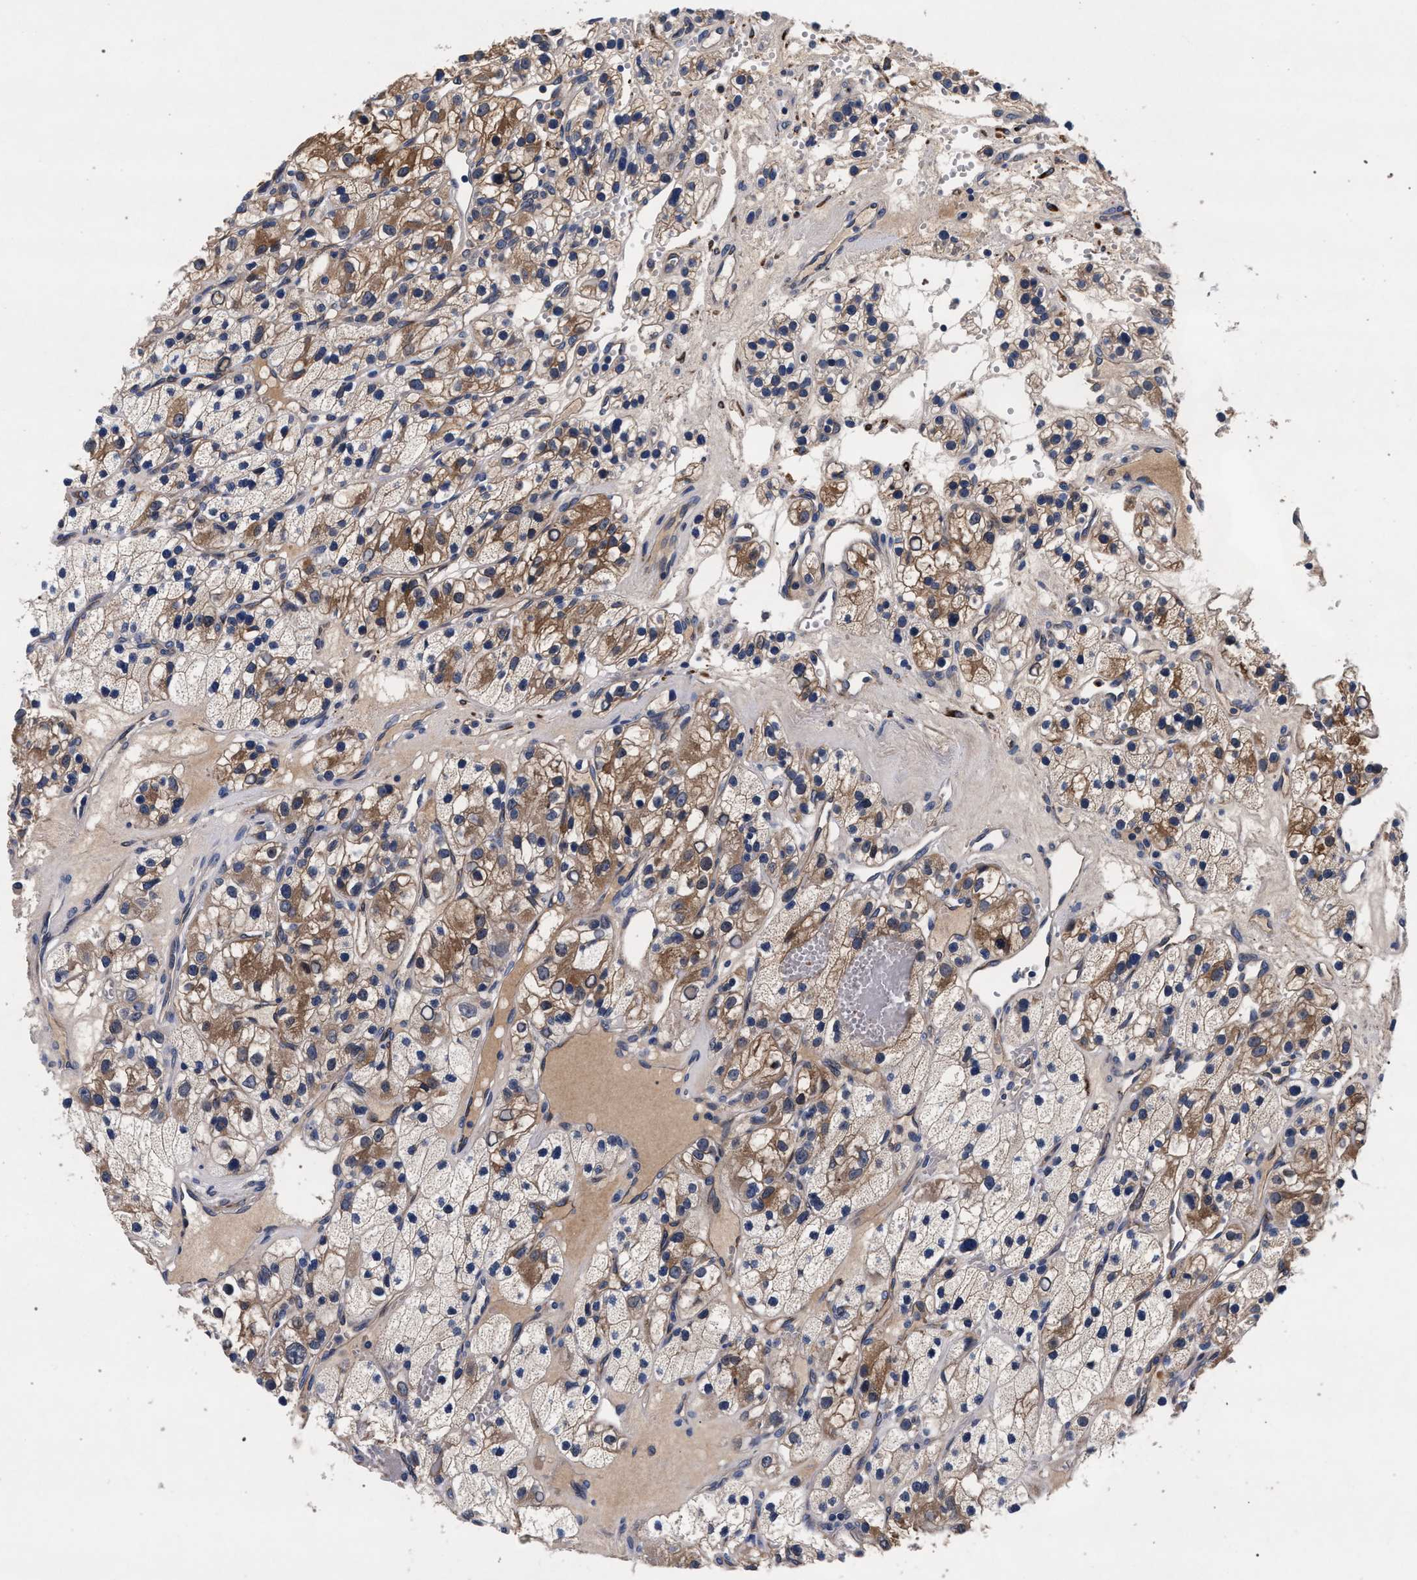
{"staining": {"intensity": "moderate", "quantity": ">75%", "location": "cytoplasmic/membranous"}, "tissue": "renal cancer", "cell_type": "Tumor cells", "image_type": "cancer", "snomed": [{"axis": "morphology", "description": "Adenocarcinoma, NOS"}, {"axis": "topography", "description": "Kidney"}], "caption": "A brown stain highlights moderate cytoplasmic/membranous positivity of a protein in human adenocarcinoma (renal) tumor cells.", "gene": "NEK7", "patient": {"sex": "female", "age": 57}}